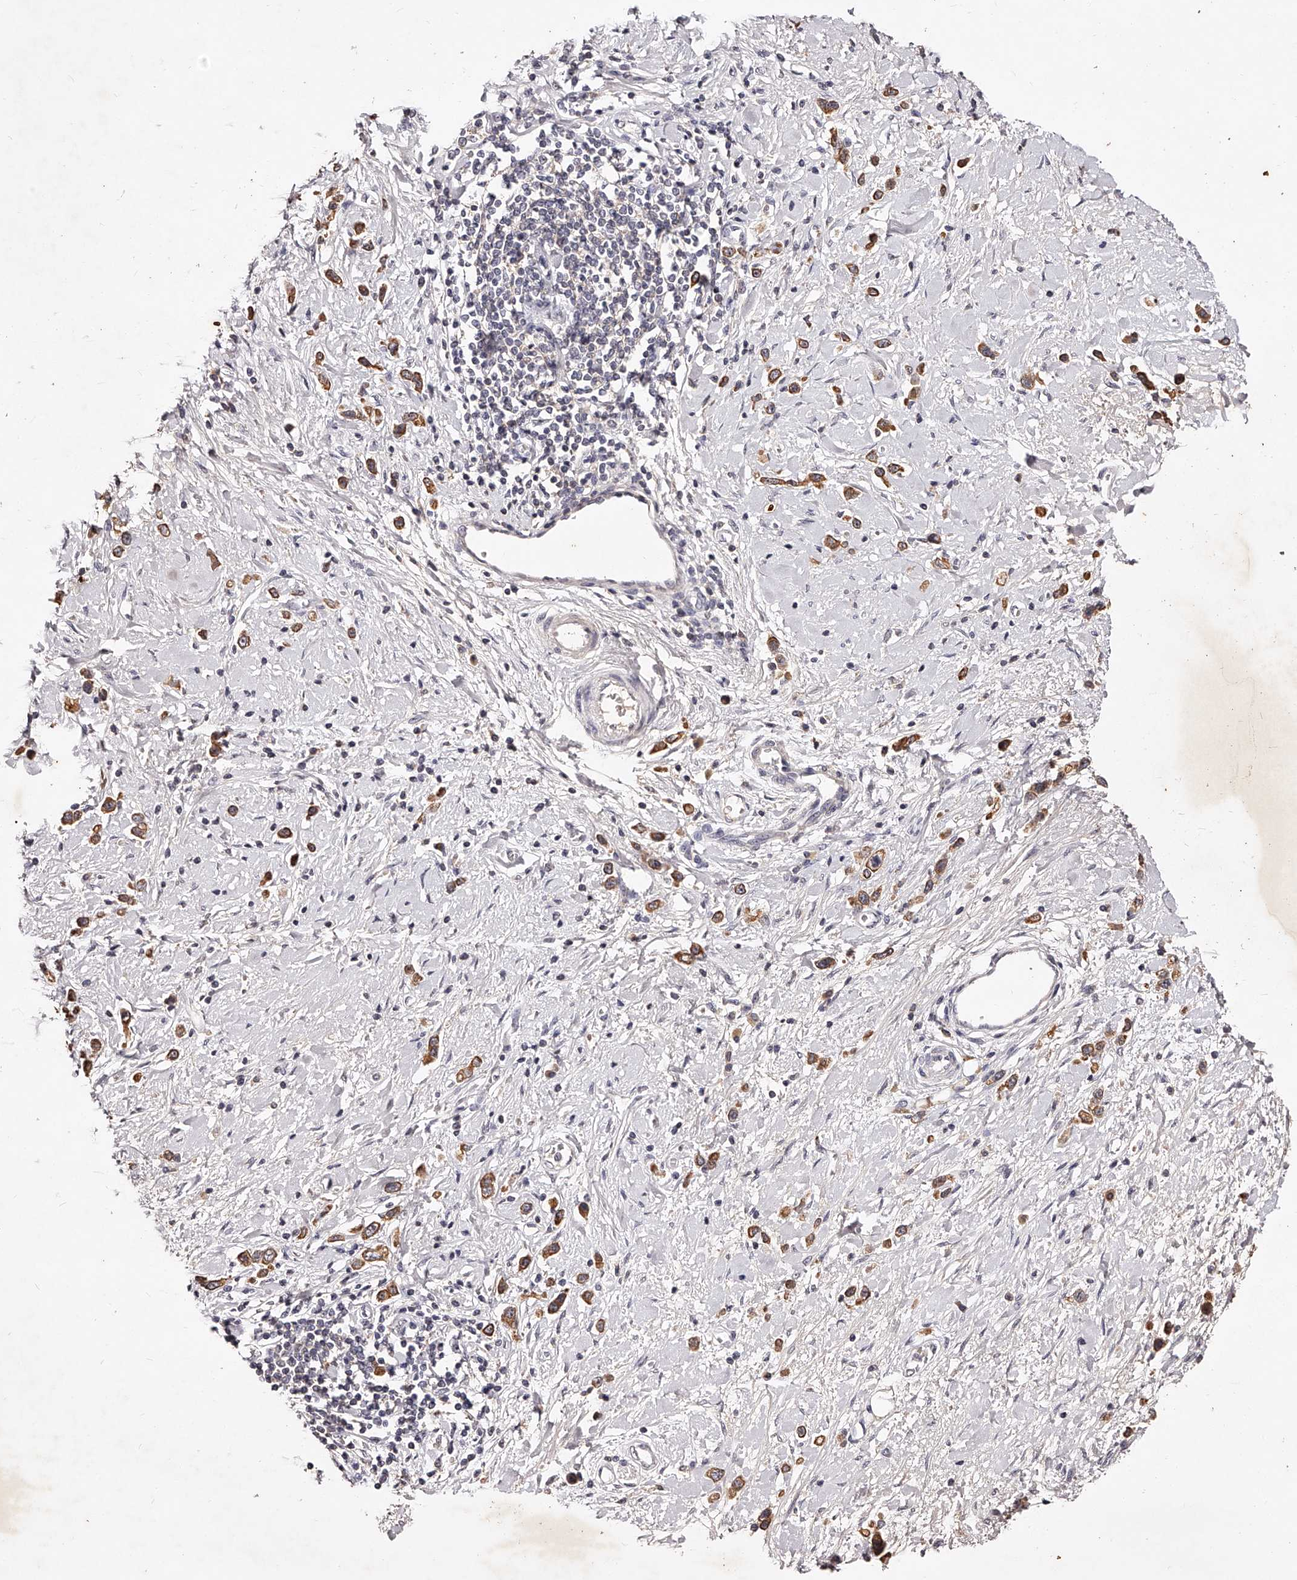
{"staining": {"intensity": "moderate", "quantity": ">75%", "location": "cytoplasmic/membranous"}, "tissue": "stomach cancer", "cell_type": "Tumor cells", "image_type": "cancer", "snomed": [{"axis": "morphology", "description": "Adenocarcinoma, NOS"}, {"axis": "topography", "description": "Stomach"}], "caption": "This is a histology image of immunohistochemistry staining of stomach cancer, which shows moderate positivity in the cytoplasmic/membranous of tumor cells.", "gene": "PHACTR1", "patient": {"sex": "female", "age": 65}}